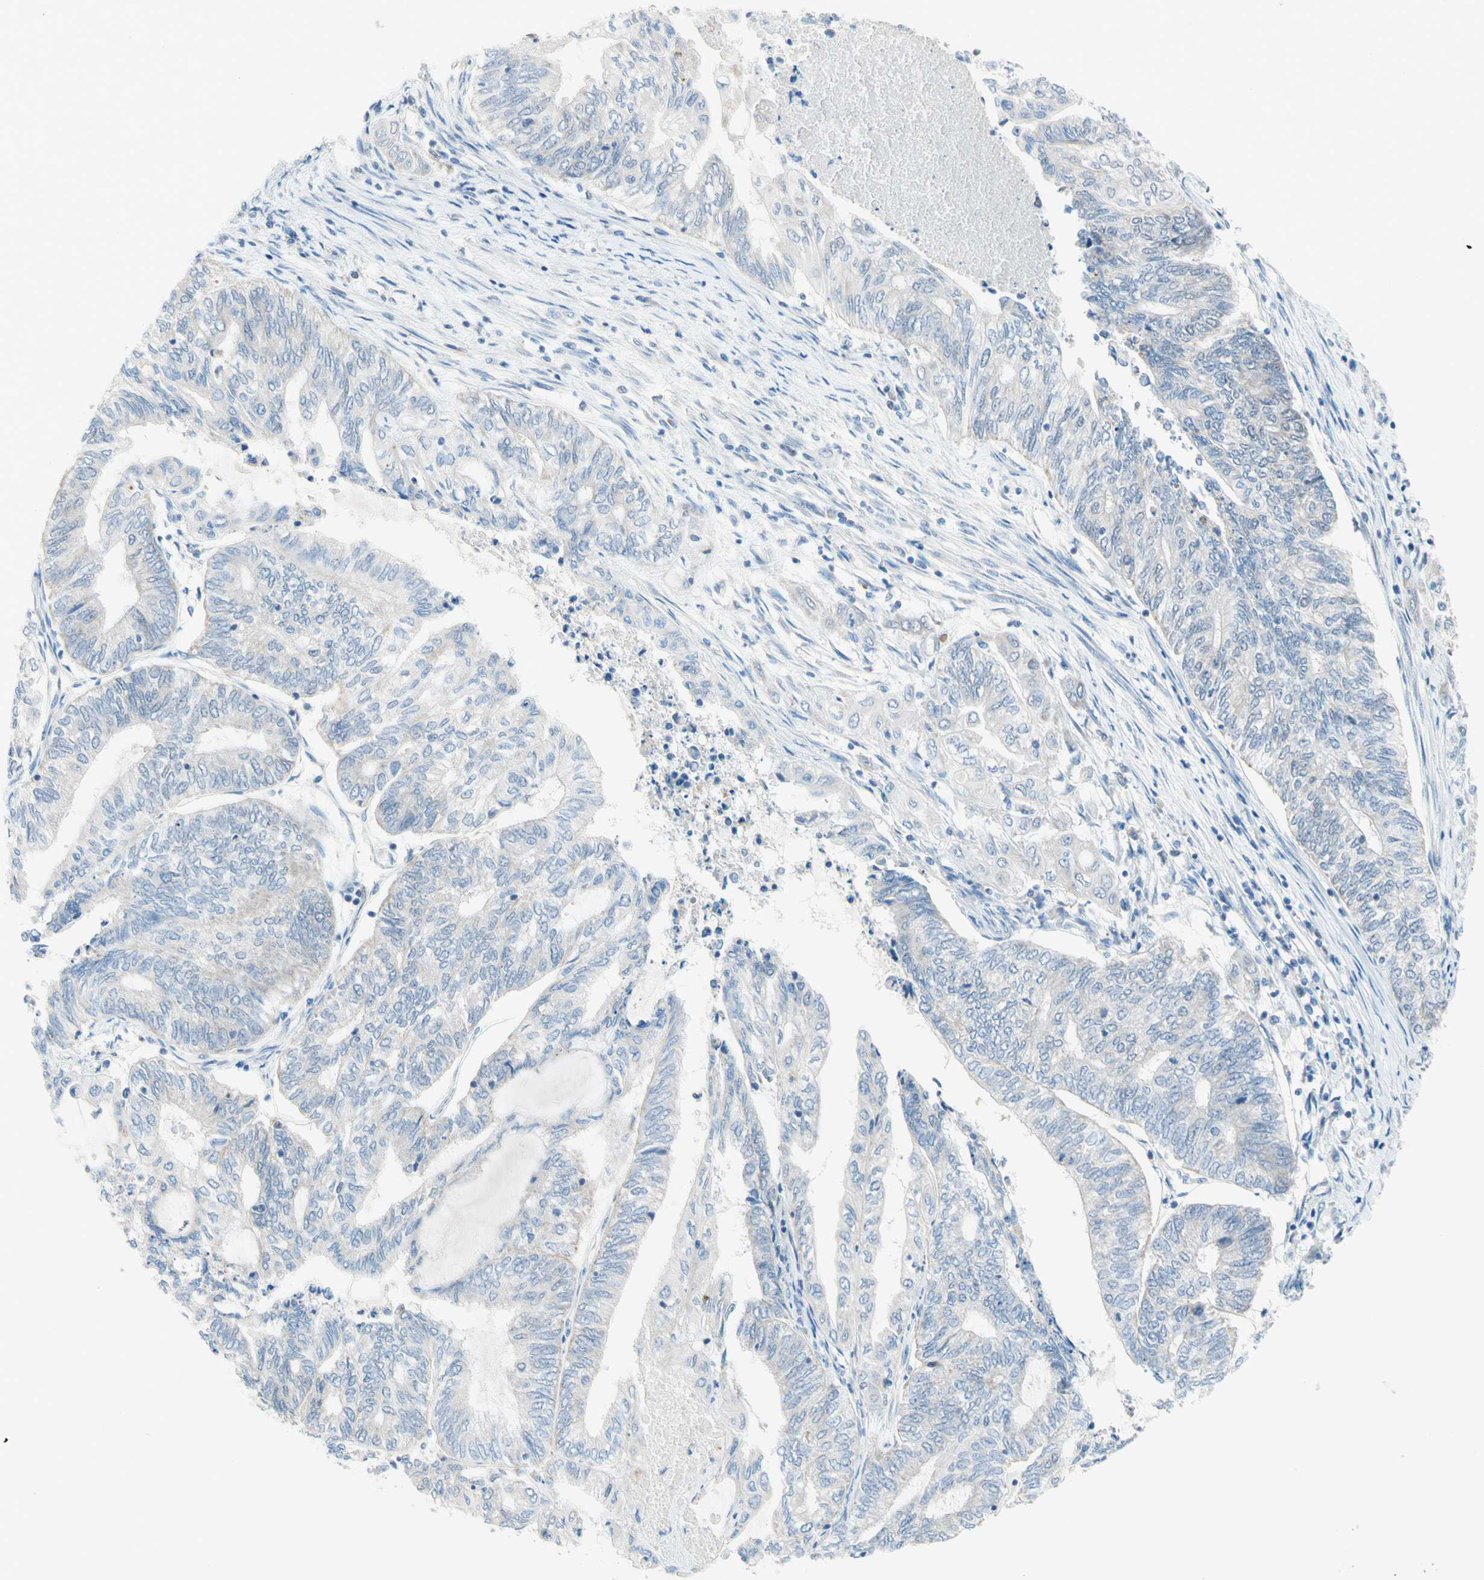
{"staining": {"intensity": "negative", "quantity": "none", "location": "none"}, "tissue": "endometrial cancer", "cell_type": "Tumor cells", "image_type": "cancer", "snomed": [{"axis": "morphology", "description": "Adenocarcinoma, NOS"}, {"axis": "topography", "description": "Uterus"}, {"axis": "topography", "description": "Endometrium"}], "caption": "Tumor cells are negative for brown protein staining in endometrial adenocarcinoma.", "gene": "MFF", "patient": {"sex": "female", "age": 70}}